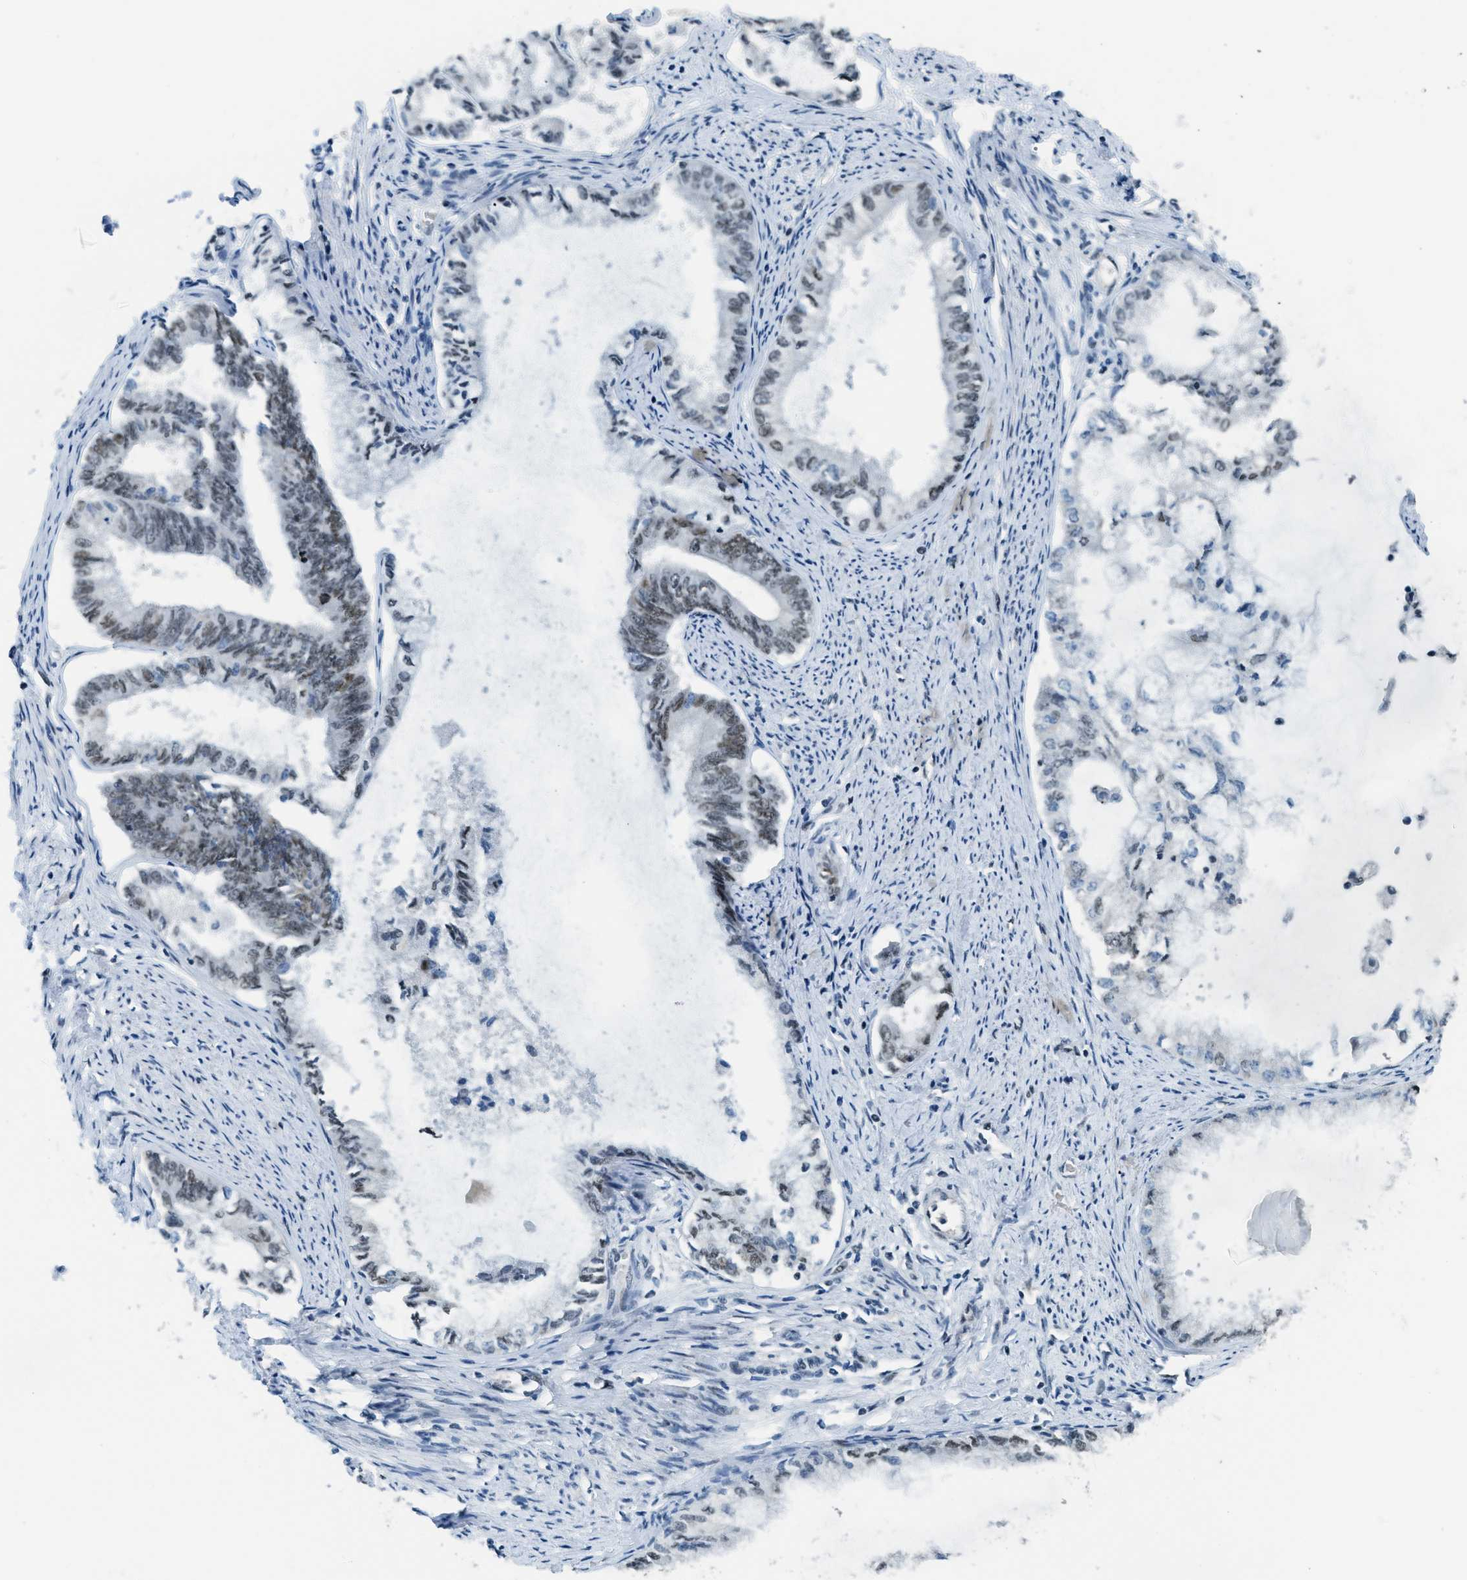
{"staining": {"intensity": "weak", "quantity": "<25%", "location": "nuclear"}, "tissue": "endometrial cancer", "cell_type": "Tumor cells", "image_type": "cancer", "snomed": [{"axis": "morphology", "description": "Adenocarcinoma, NOS"}, {"axis": "topography", "description": "Endometrium"}], "caption": "Immunohistochemistry photomicrograph of human endometrial cancer stained for a protein (brown), which reveals no positivity in tumor cells. (DAB (3,3'-diaminobenzidine) IHC with hematoxylin counter stain).", "gene": "KLF6", "patient": {"sex": "female", "age": 86}}